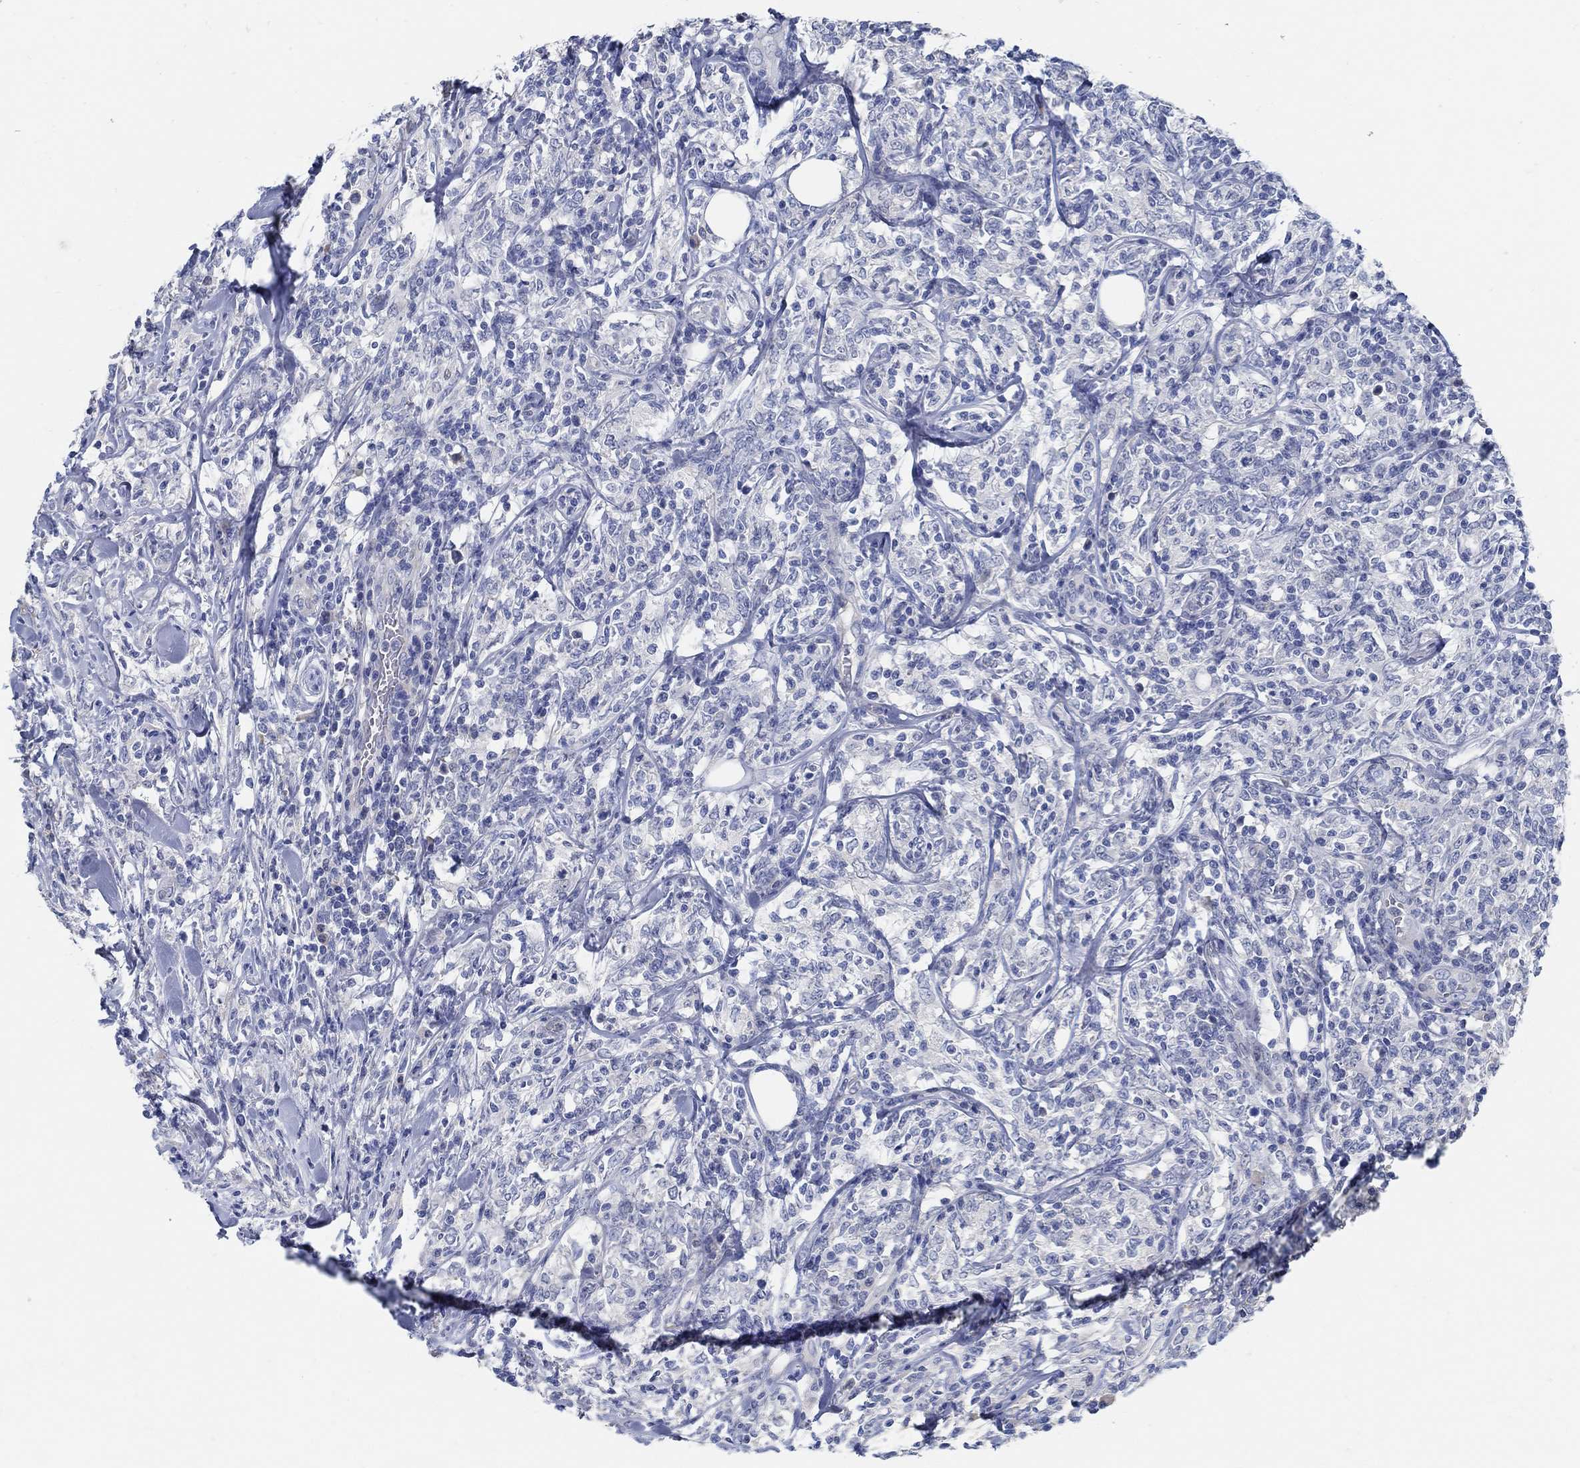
{"staining": {"intensity": "negative", "quantity": "none", "location": "none"}, "tissue": "lymphoma", "cell_type": "Tumor cells", "image_type": "cancer", "snomed": [{"axis": "morphology", "description": "Malignant lymphoma, non-Hodgkin's type, High grade"}, {"axis": "topography", "description": "Lymph node"}], "caption": "High power microscopy photomicrograph of an IHC micrograph of malignant lymphoma, non-Hodgkin's type (high-grade), revealing no significant positivity in tumor cells. (Stains: DAB immunohistochemistry with hematoxylin counter stain, Microscopy: brightfield microscopy at high magnification).", "gene": "C15orf39", "patient": {"sex": "female", "age": 84}}